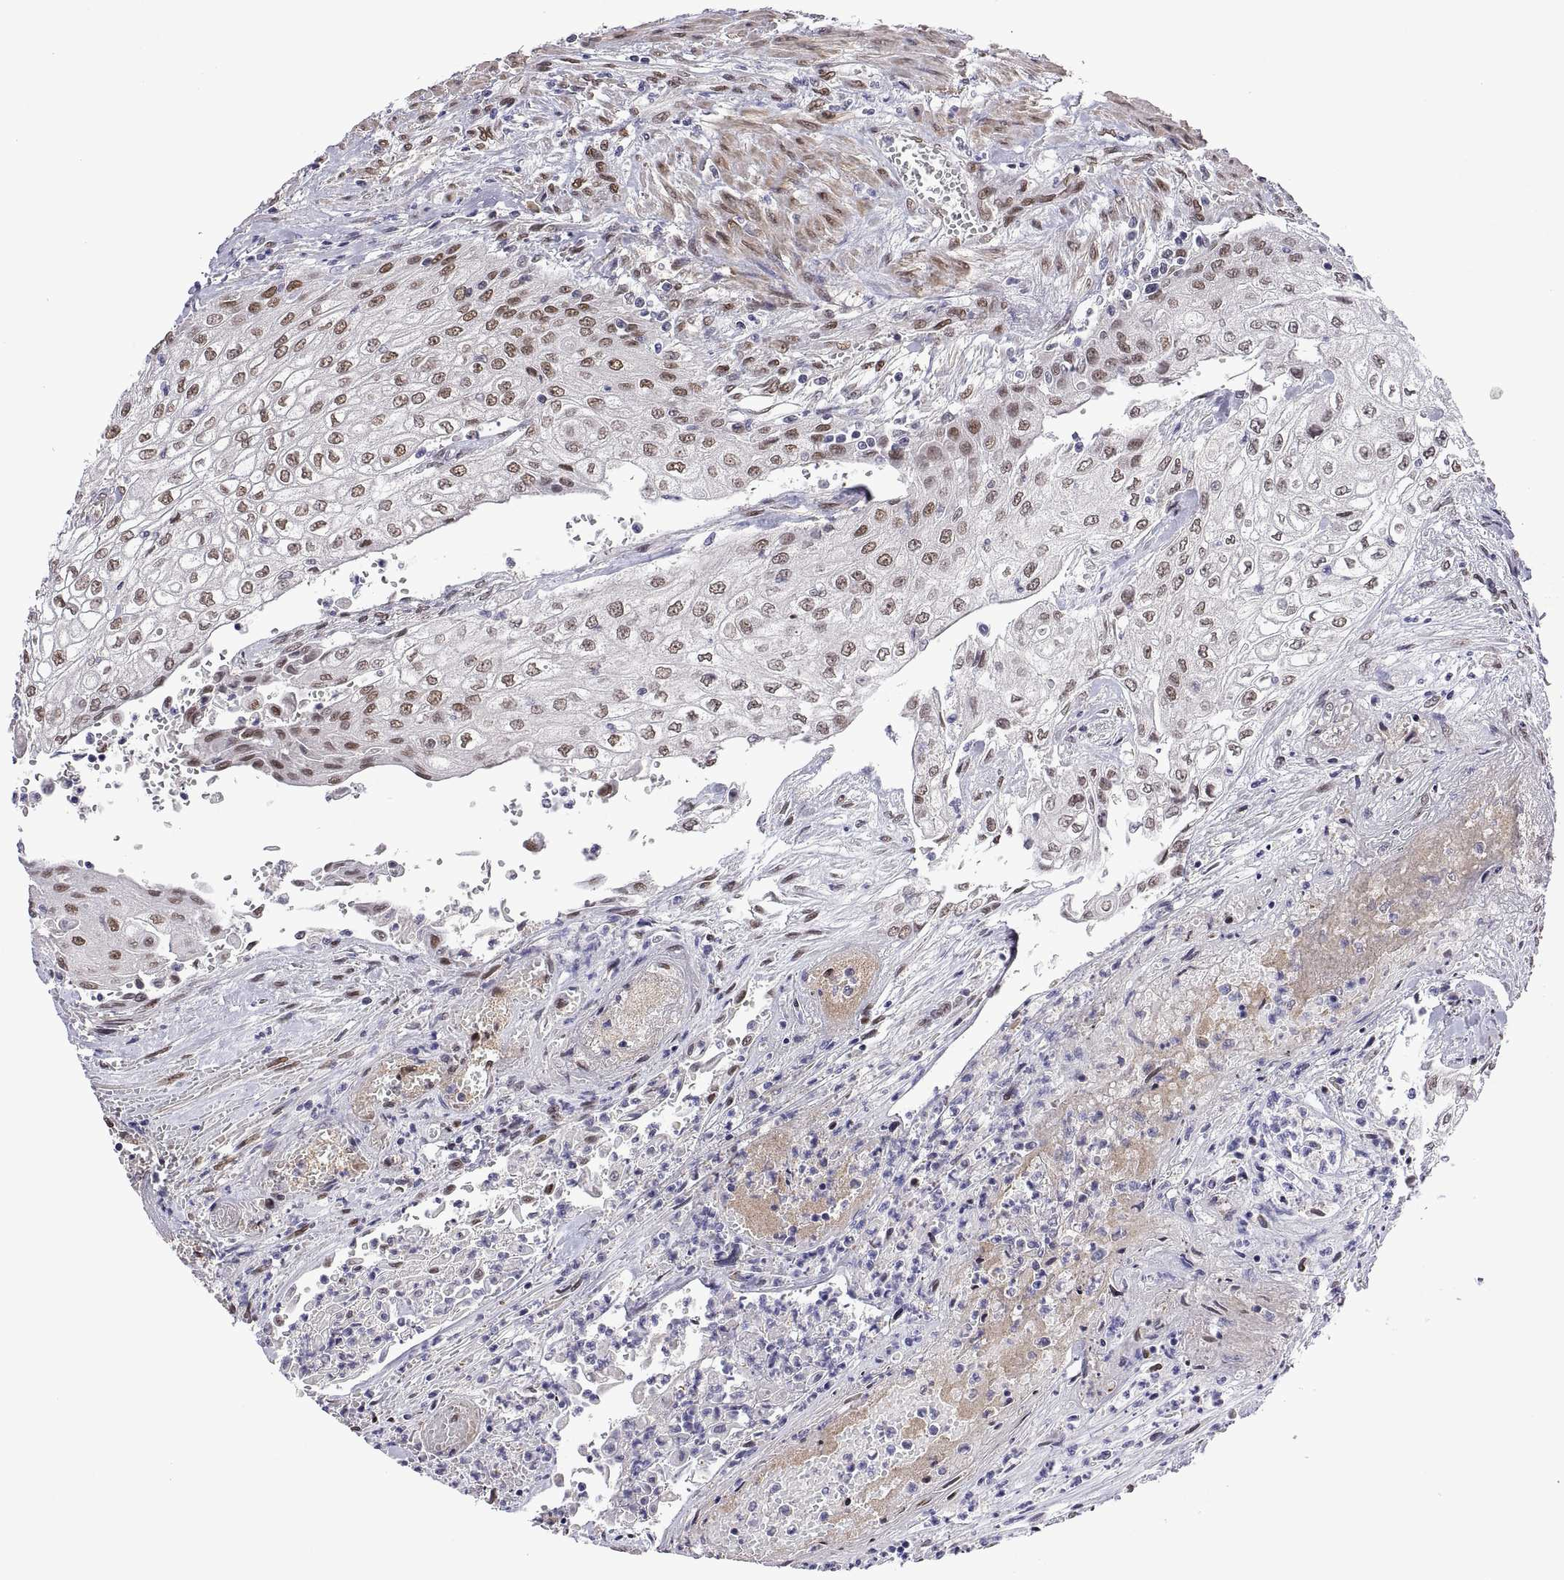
{"staining": {"intensity": "weak", "quantity": "25%-75%", "location": "nuclear"}, "tissue": "urothelial cancer", "cell_type": "Tumor cells", "image_type": "cancer", "snomed": [{"axis": "morphology", "description": "Urothelial carcinoma, High grade"}, {"axis": "topography", "description": "Urinary bladder"}], "caption": "Tumor cells show weak nuclear staining in about 25%-75% of cells in urothelial cancer.", "gene": "NR4A1", "patient": {"sex": "male", "age": 62}}